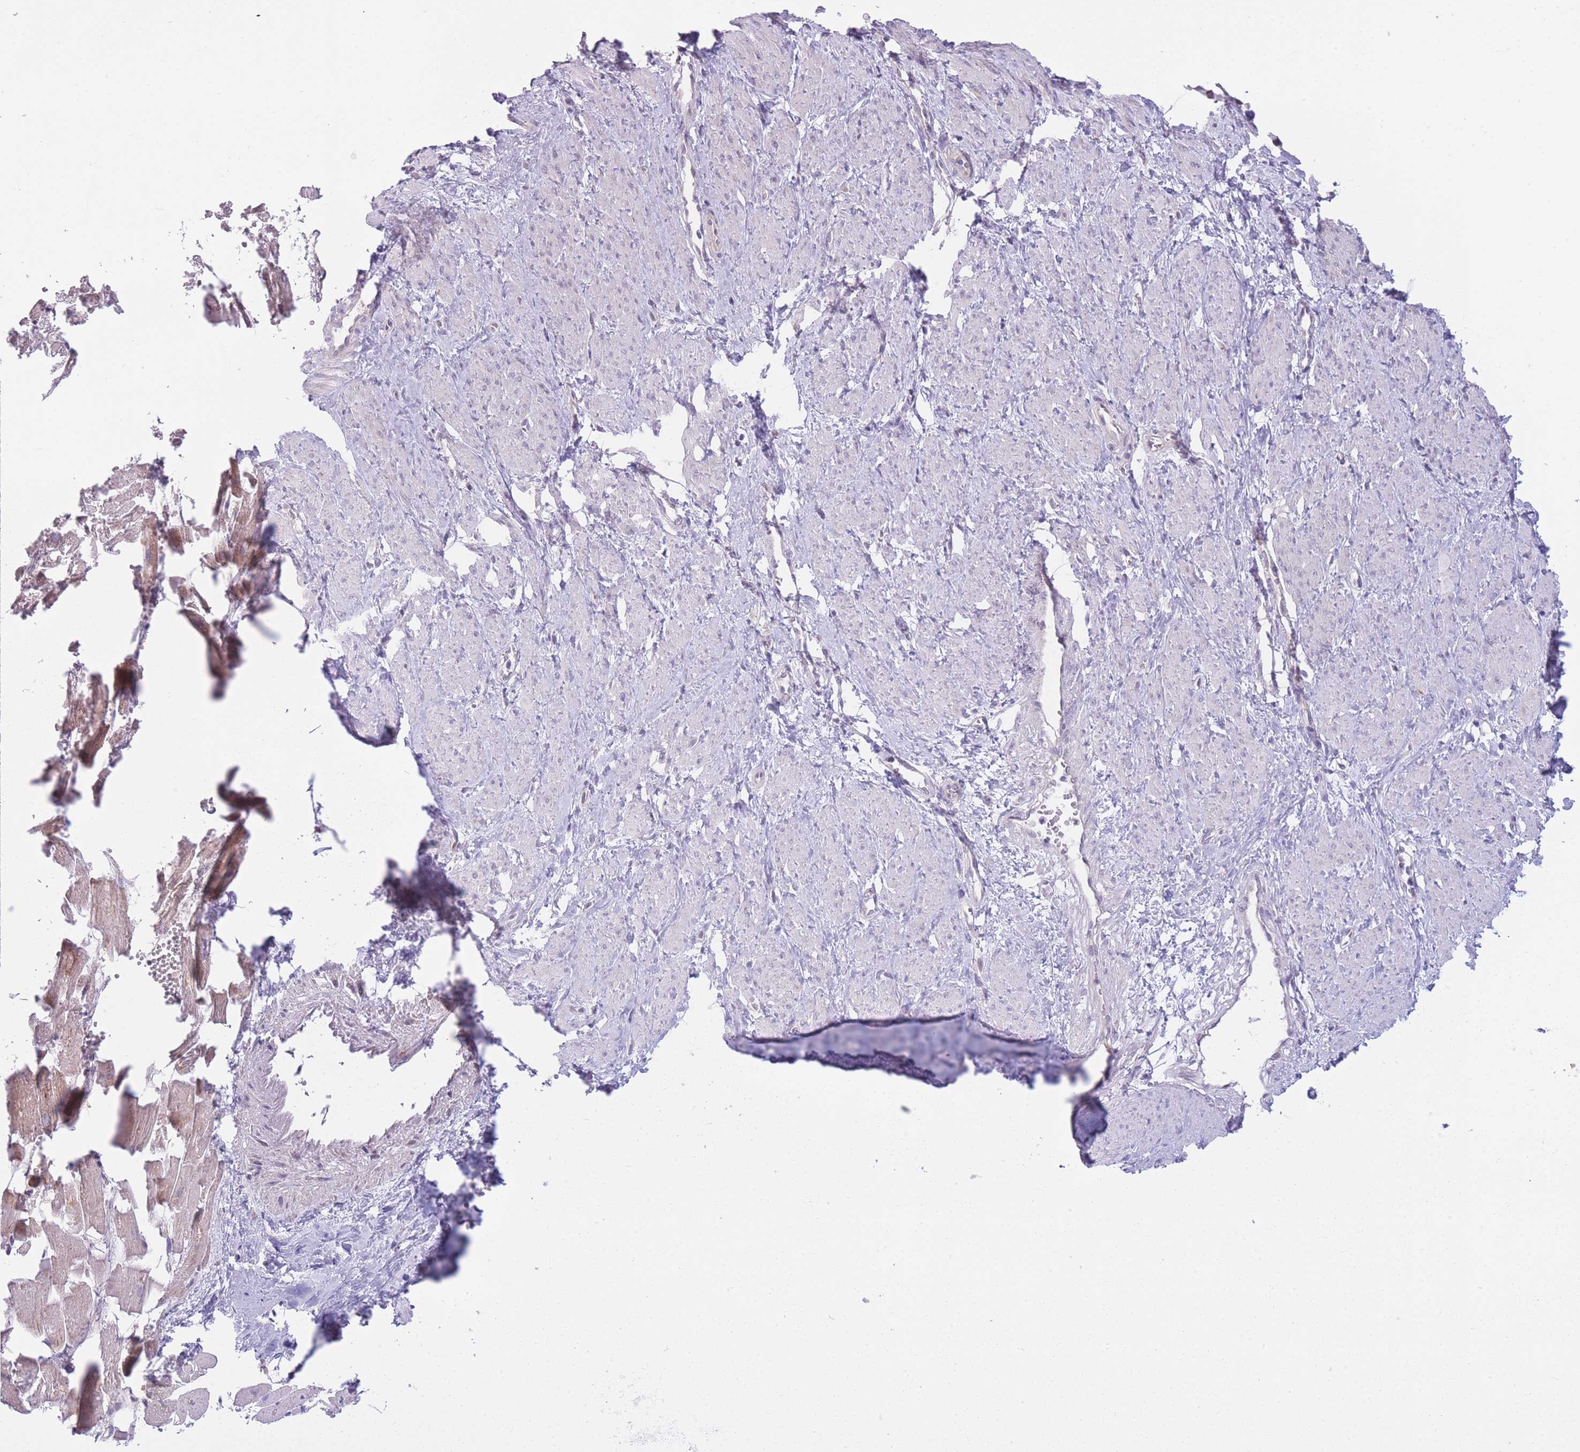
{"staining": {"intensity": "weak", "quantity": "<25%", "location": "cytoplasmic/membranous"}, "tissue": "heart muscle", "cell_type": "Cardiomyocytes", "image_type": "normal", "snomed": [{"axis": "morphology", "description": "Normal tissue, NOS"}, {"axis": "topography", "description": "Heart"}], "caption": "DAB (3,3'-diaminobenzidine) immunohistochemical staining of benign human heart muscle exhibits no significant positivity in cardiomyocytes.", "gene": "CCT6A", "patient": {"sex": "female", "age": 64}}